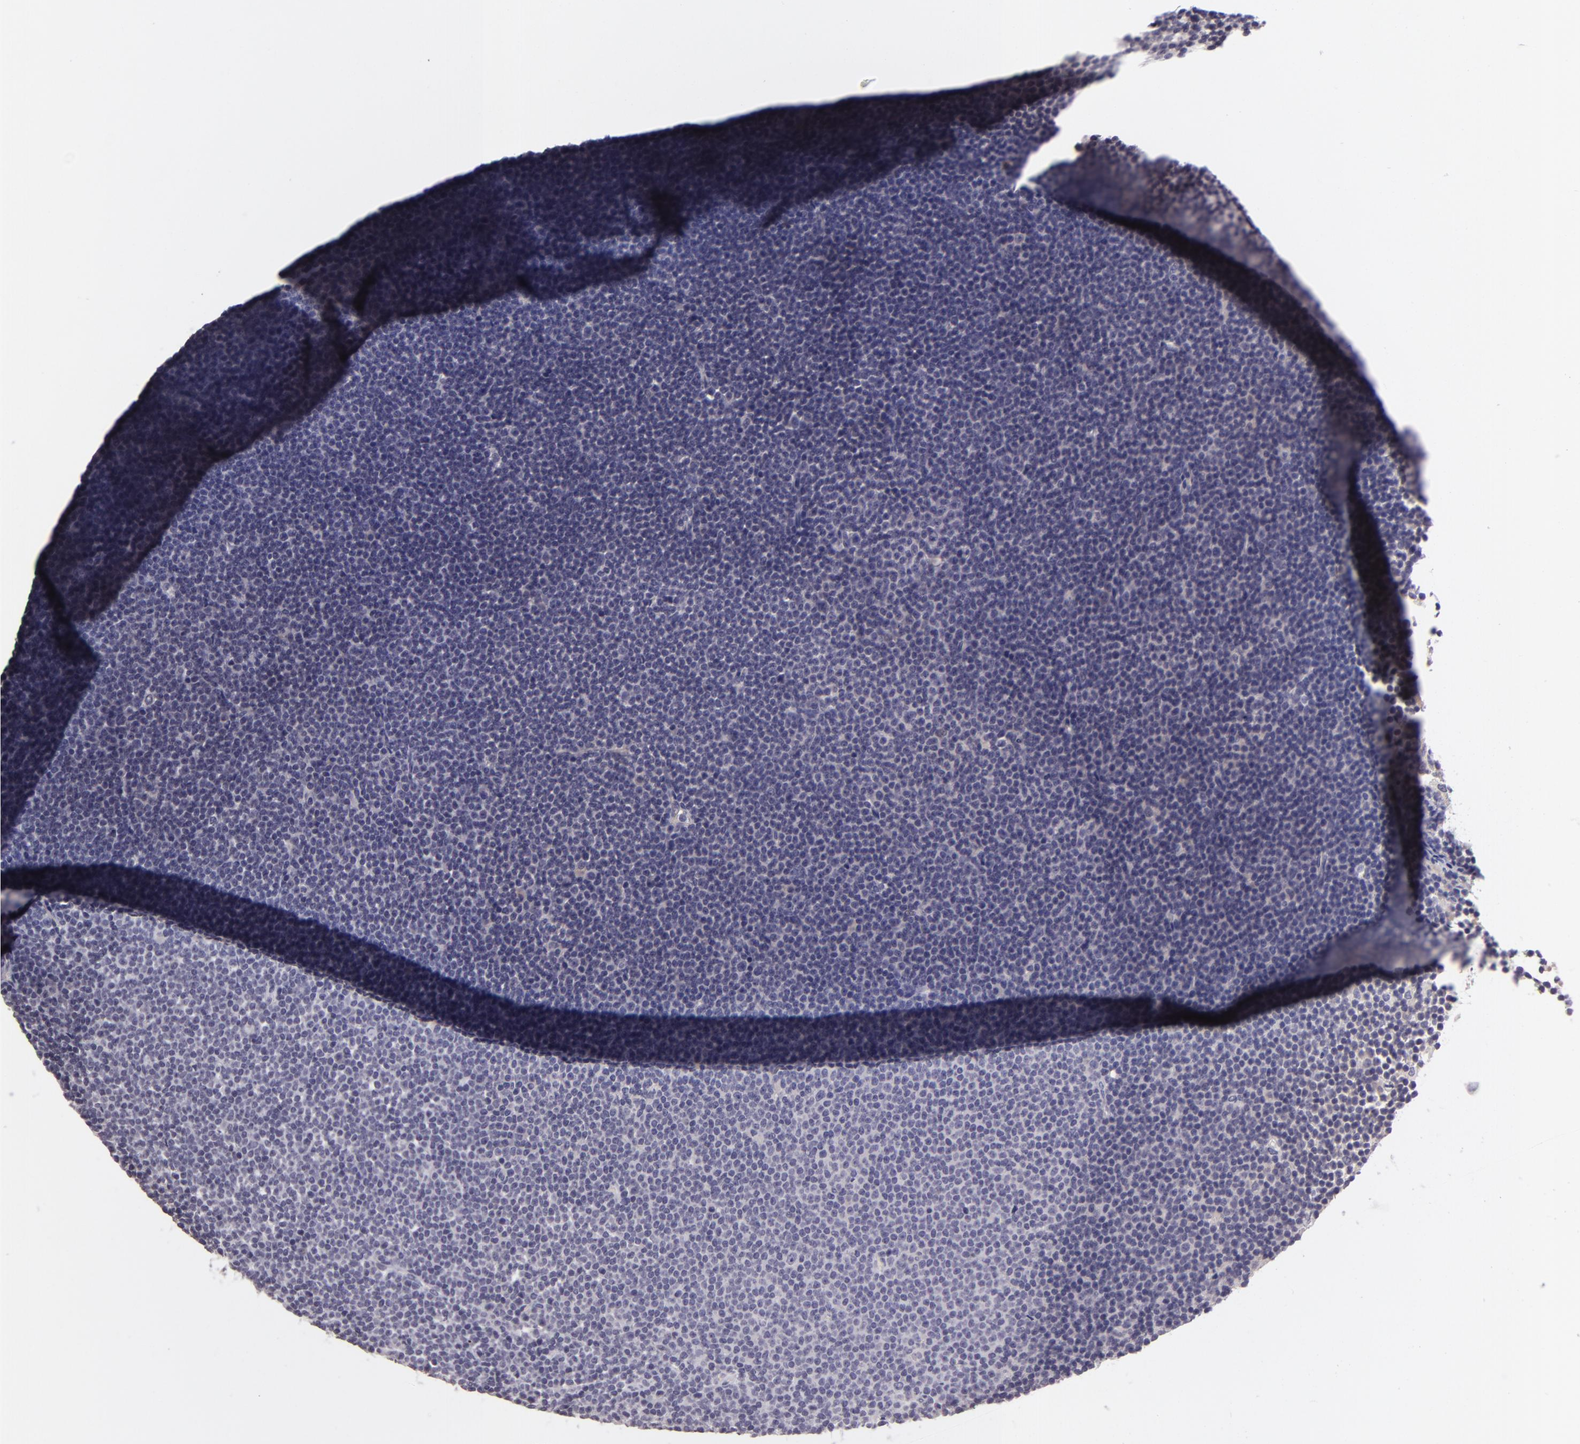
{"staining": {"intensity": "negative", "quantity": "none", "location": "none"}, "tissue": "lymphoma", "cell_type": "Tumor cells", "image_type": "cancer", "snomed": [{"axis": "morphology", "description": "Malignant lymphoma, non-Hodgkin's type, Low grade"}, {"axis": "topography", "description": "Lymph node"}], "caption": "DAB (3,3'-diaminobenzidine) immunohistochemical staining of low-grade malignant lymphoma, non-Hodgkin's type reveals no significant staining in tumor cells.", "gene": "EGFL6", "patient": {"sex": "female", "age": 69}}